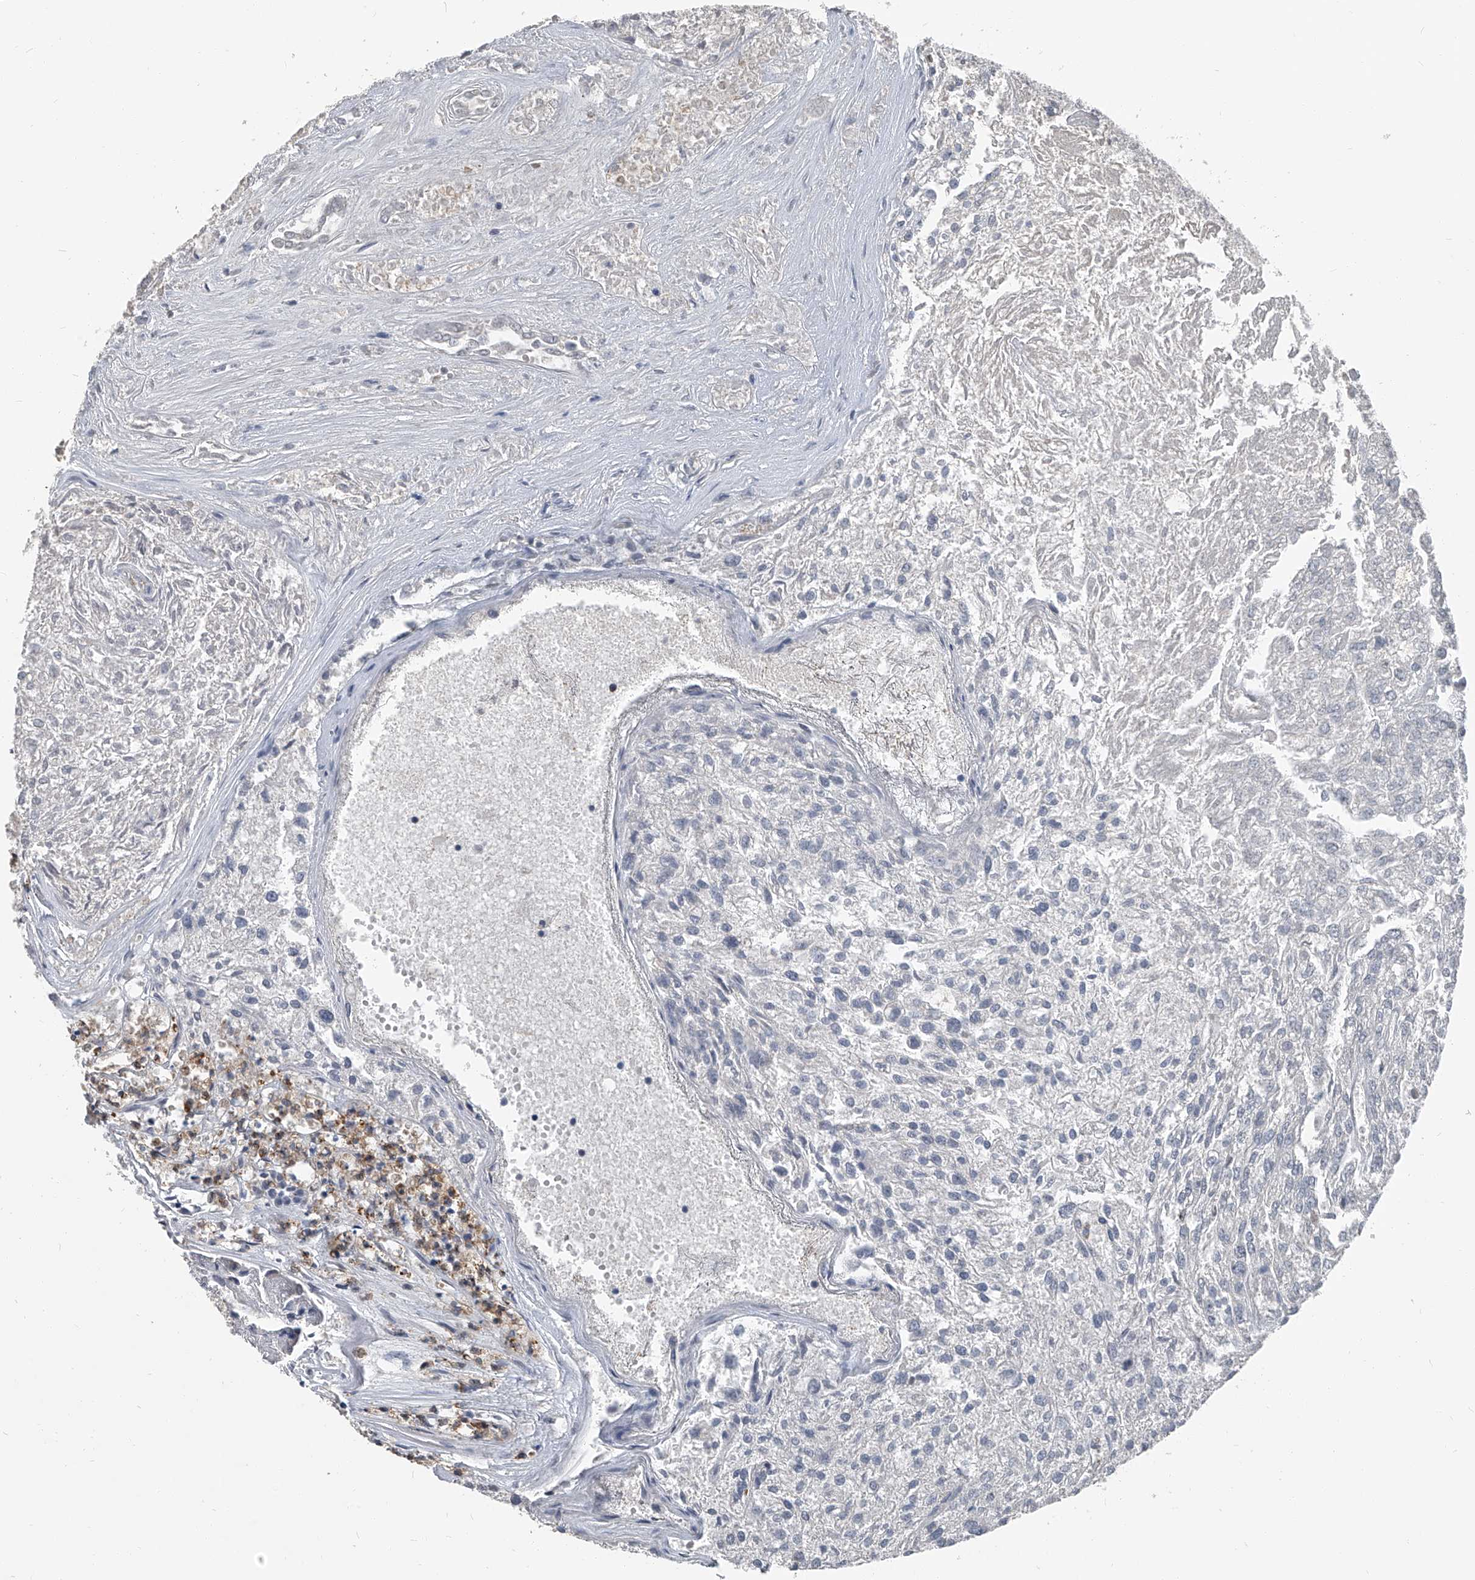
{"staining": {"intensity": "negative", "quantity": "none", "location": "none"}, "tissue": "renal cancer", "cell_type": "Tumor cells", "image_type": "cancer", "snomed": [{"axis": "morphology", "description": "Adenocarcinoma, NOS"}, {"axis": "topography", "description": "Kidney"}], "caption": "Renal cancer was stained to show a protein in brown. There is no significant expression in tumor cells. (DAB immunohistochemistry visualized using brightfield microscopy, high magnification).", "gene": "PHF20", "patient": {"sex": "female", "age": 54}}